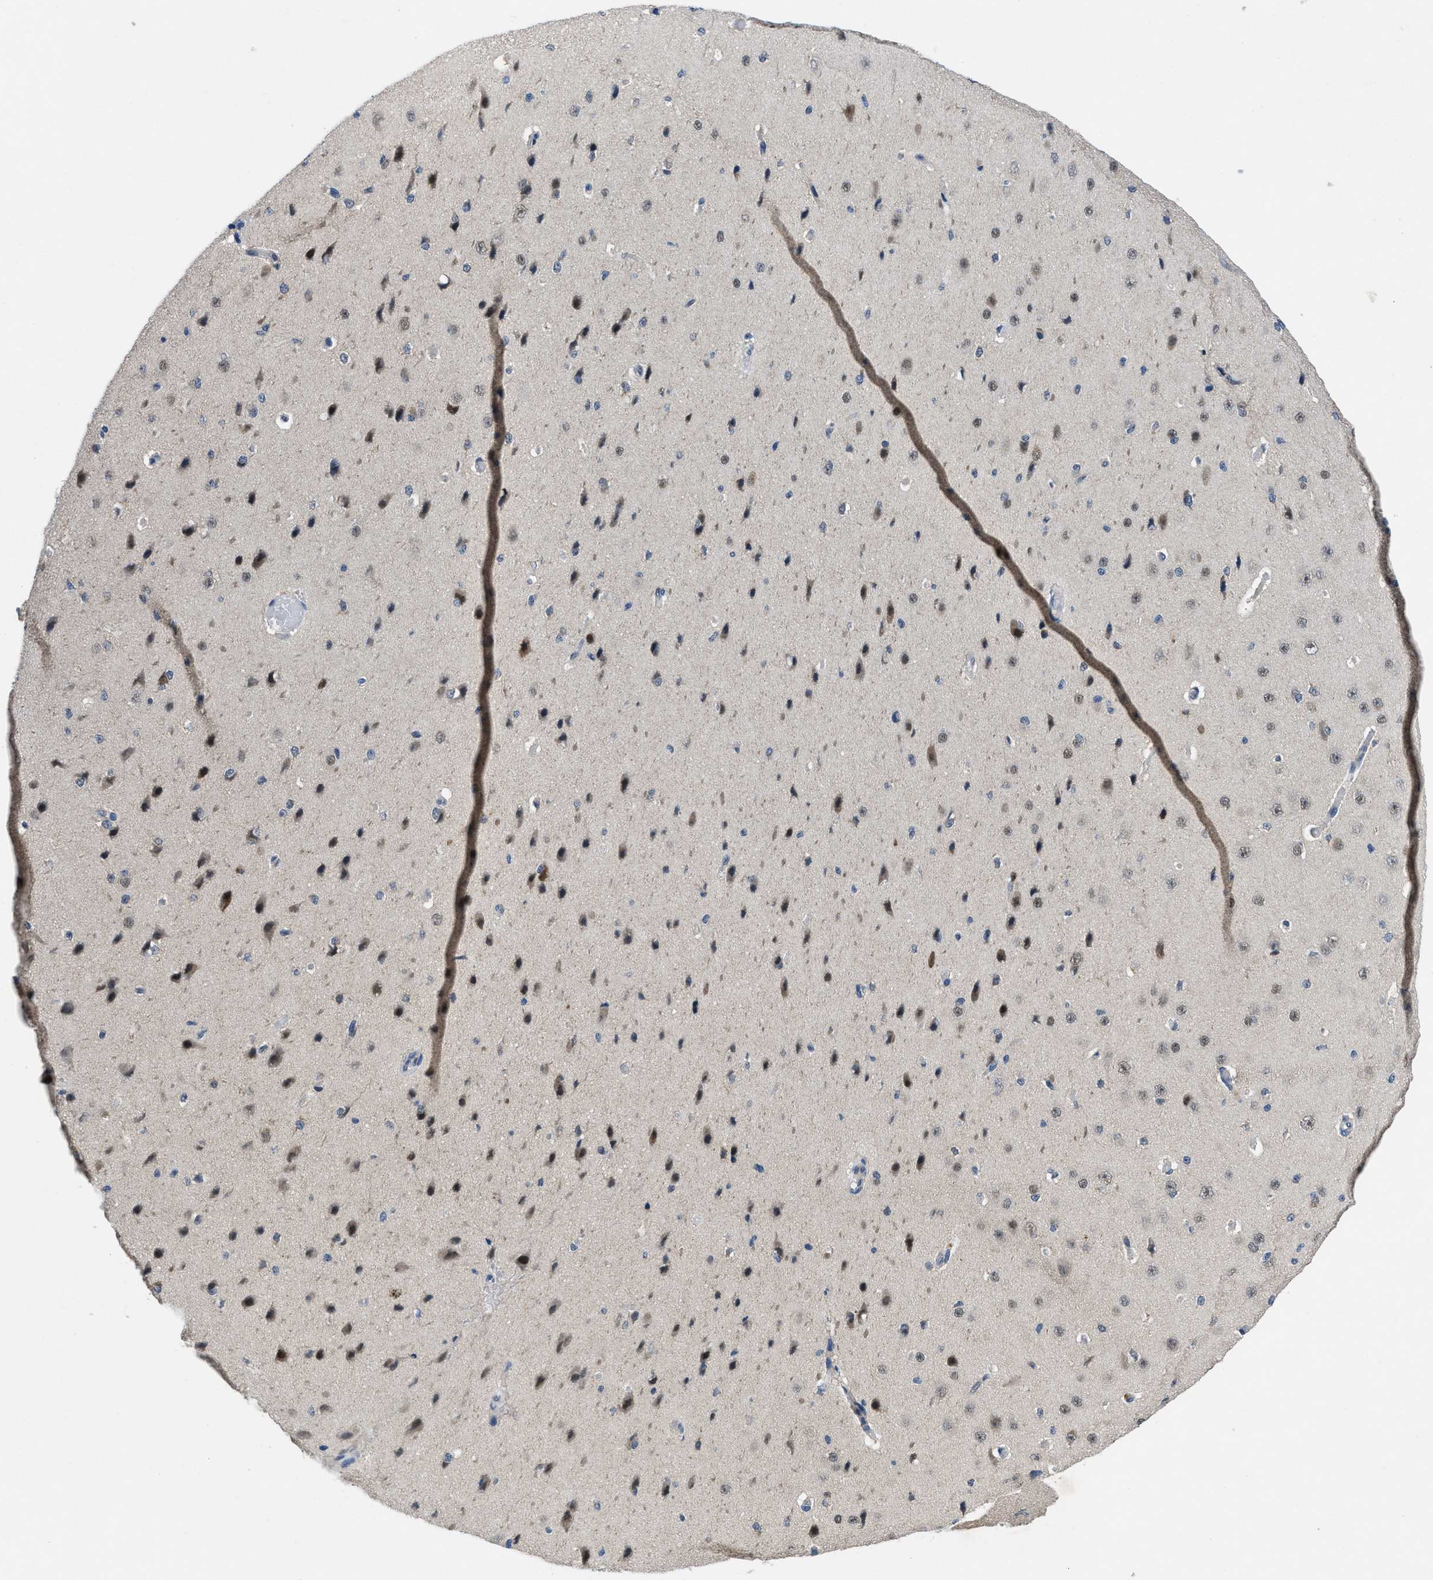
{"staining": {"intensity": "negative", "quantity": "none", "location": "none"}, "tissue": "cerebral cortex", "cell_type": "Endothelial cells", "image_type": "normal", "snomed": [{"axis": "morphology", "description": "Normal tissue, NOS"}, {"axis": "morphology", "description": "Developmental malformation"}, {"axis": "topography", "description": "Cerebral cortex"}], "caption": "This is a micrograph of immunohistochemistry (IHC) staining of unremarkable cerebral cortex, which shows no positivity in endothelial cells.", "gene": "PNKD", "patient": {"sex": "female", "age": 30}}